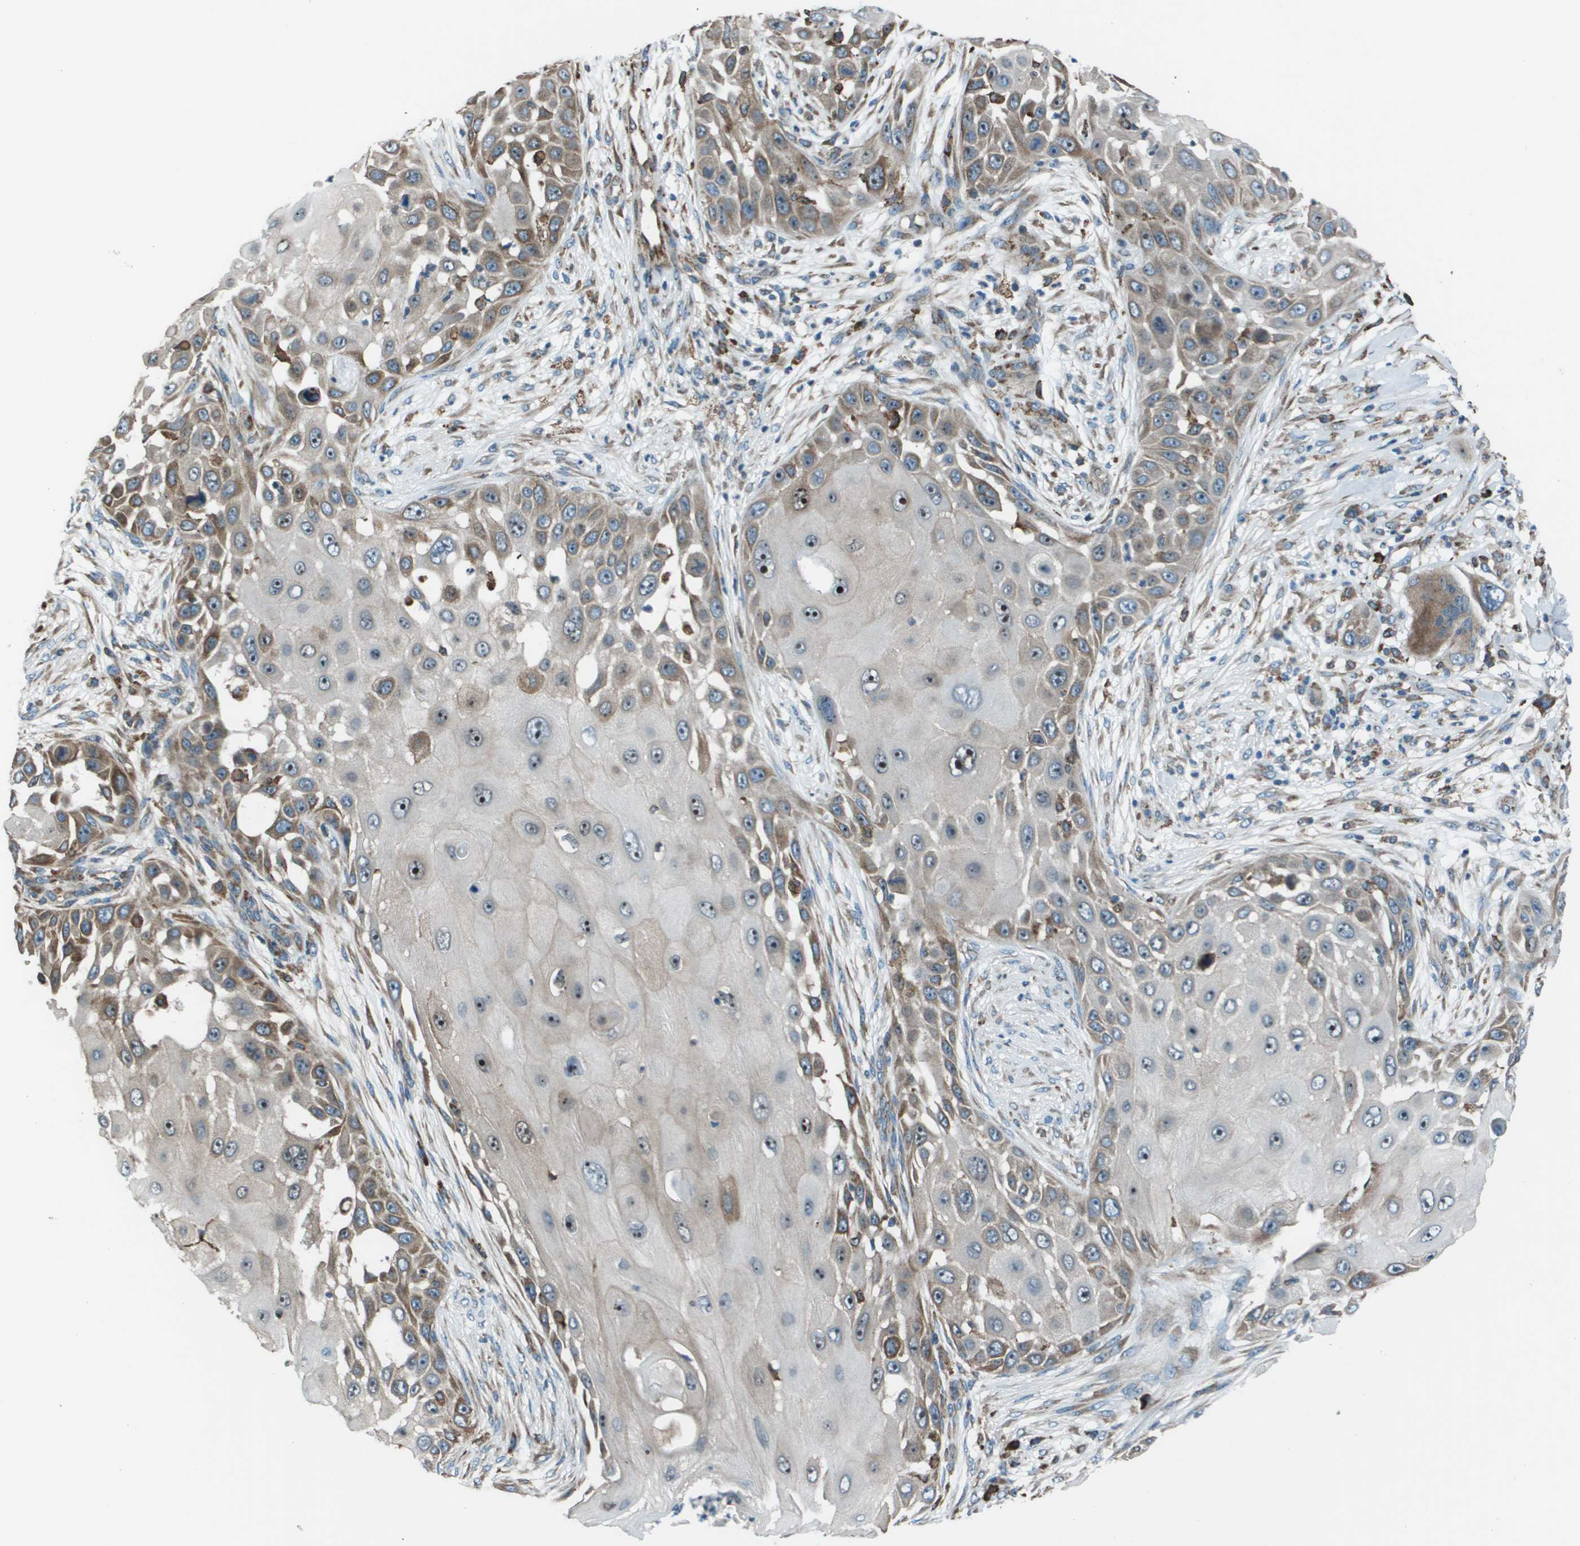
{"staining": {"intensity": "moderate", "quantity": "<25%", "location": "cytoplasmic/membranous,nuclear"}, "tissue": "skin cancer", "cell_type": "Tumor cells", "image_type": "cancer", "snomed": [{"axis": "morphology", "description": "Squamous cell carcinoma, NOS"}, {"axis": "topography", "description": "Skin"}], "caption": "The micrograph exhibits immunohistochemical staining of squamous cell carcinoma (skin). There is moderate cytoplasmic/membranous and nuclear expression is seen in about <25% of tumor cells.", "gene": "UTS2", "patient": {"sex": "female", "age": 44}}